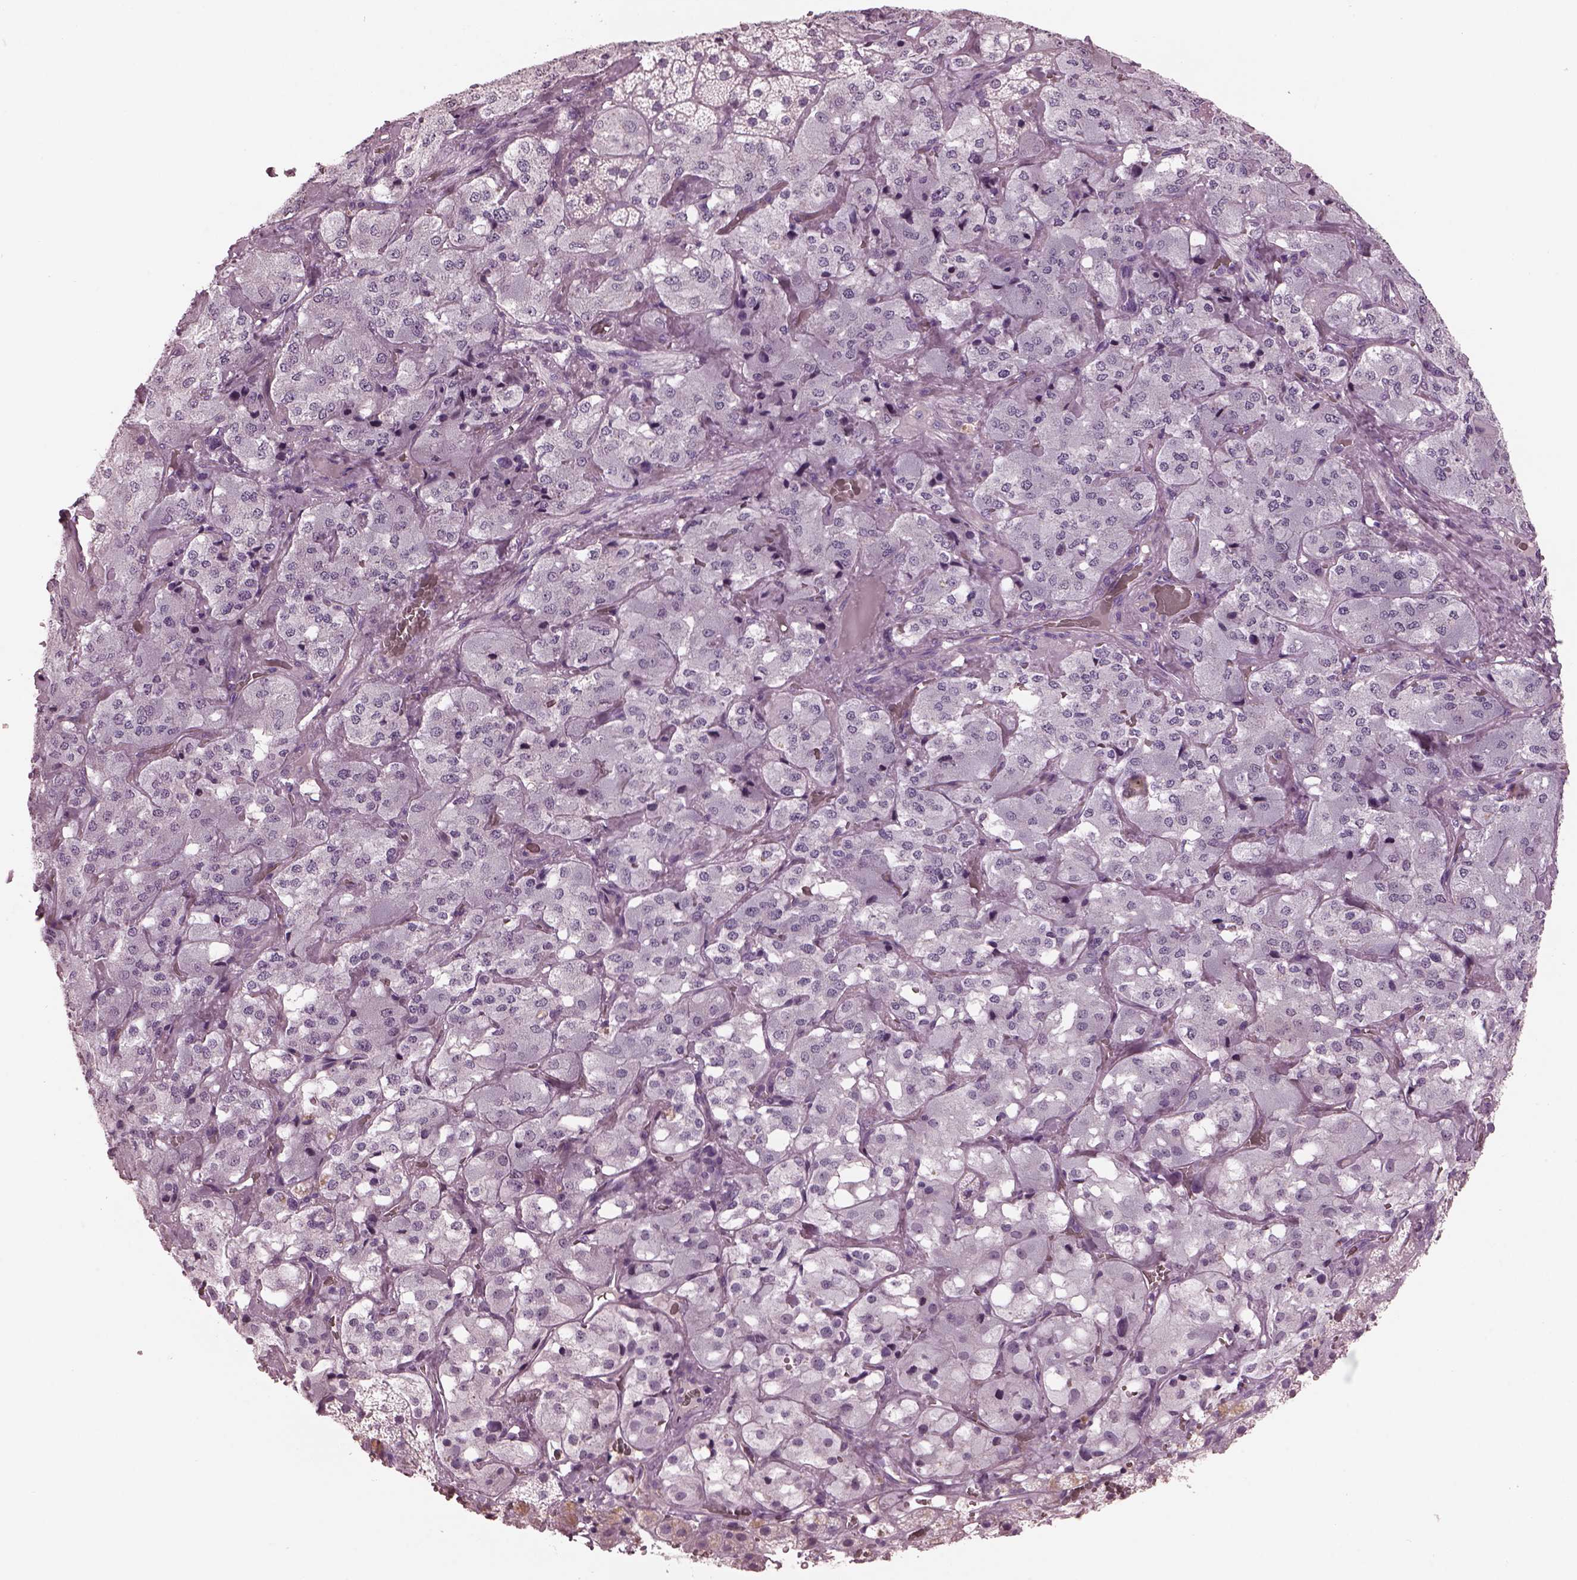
{"staining": {"intensity": "negative", "quantity": "none", "location": "none"}, "tissue": "adrenal gland", "cell_type": "Glandular cells", "image_type": "normal", "snomed": [{"axis": "morphology", "description": "Normal tissue, NOS"}, {"axis": "topography", "description": "Adrenal gland"}], "caption": "Human adrenal gland stained for a protein using IHC reveals no positivity in glandular cells.", "gene": "PACRG", "patient": {"sex": "male", "age": 57}}